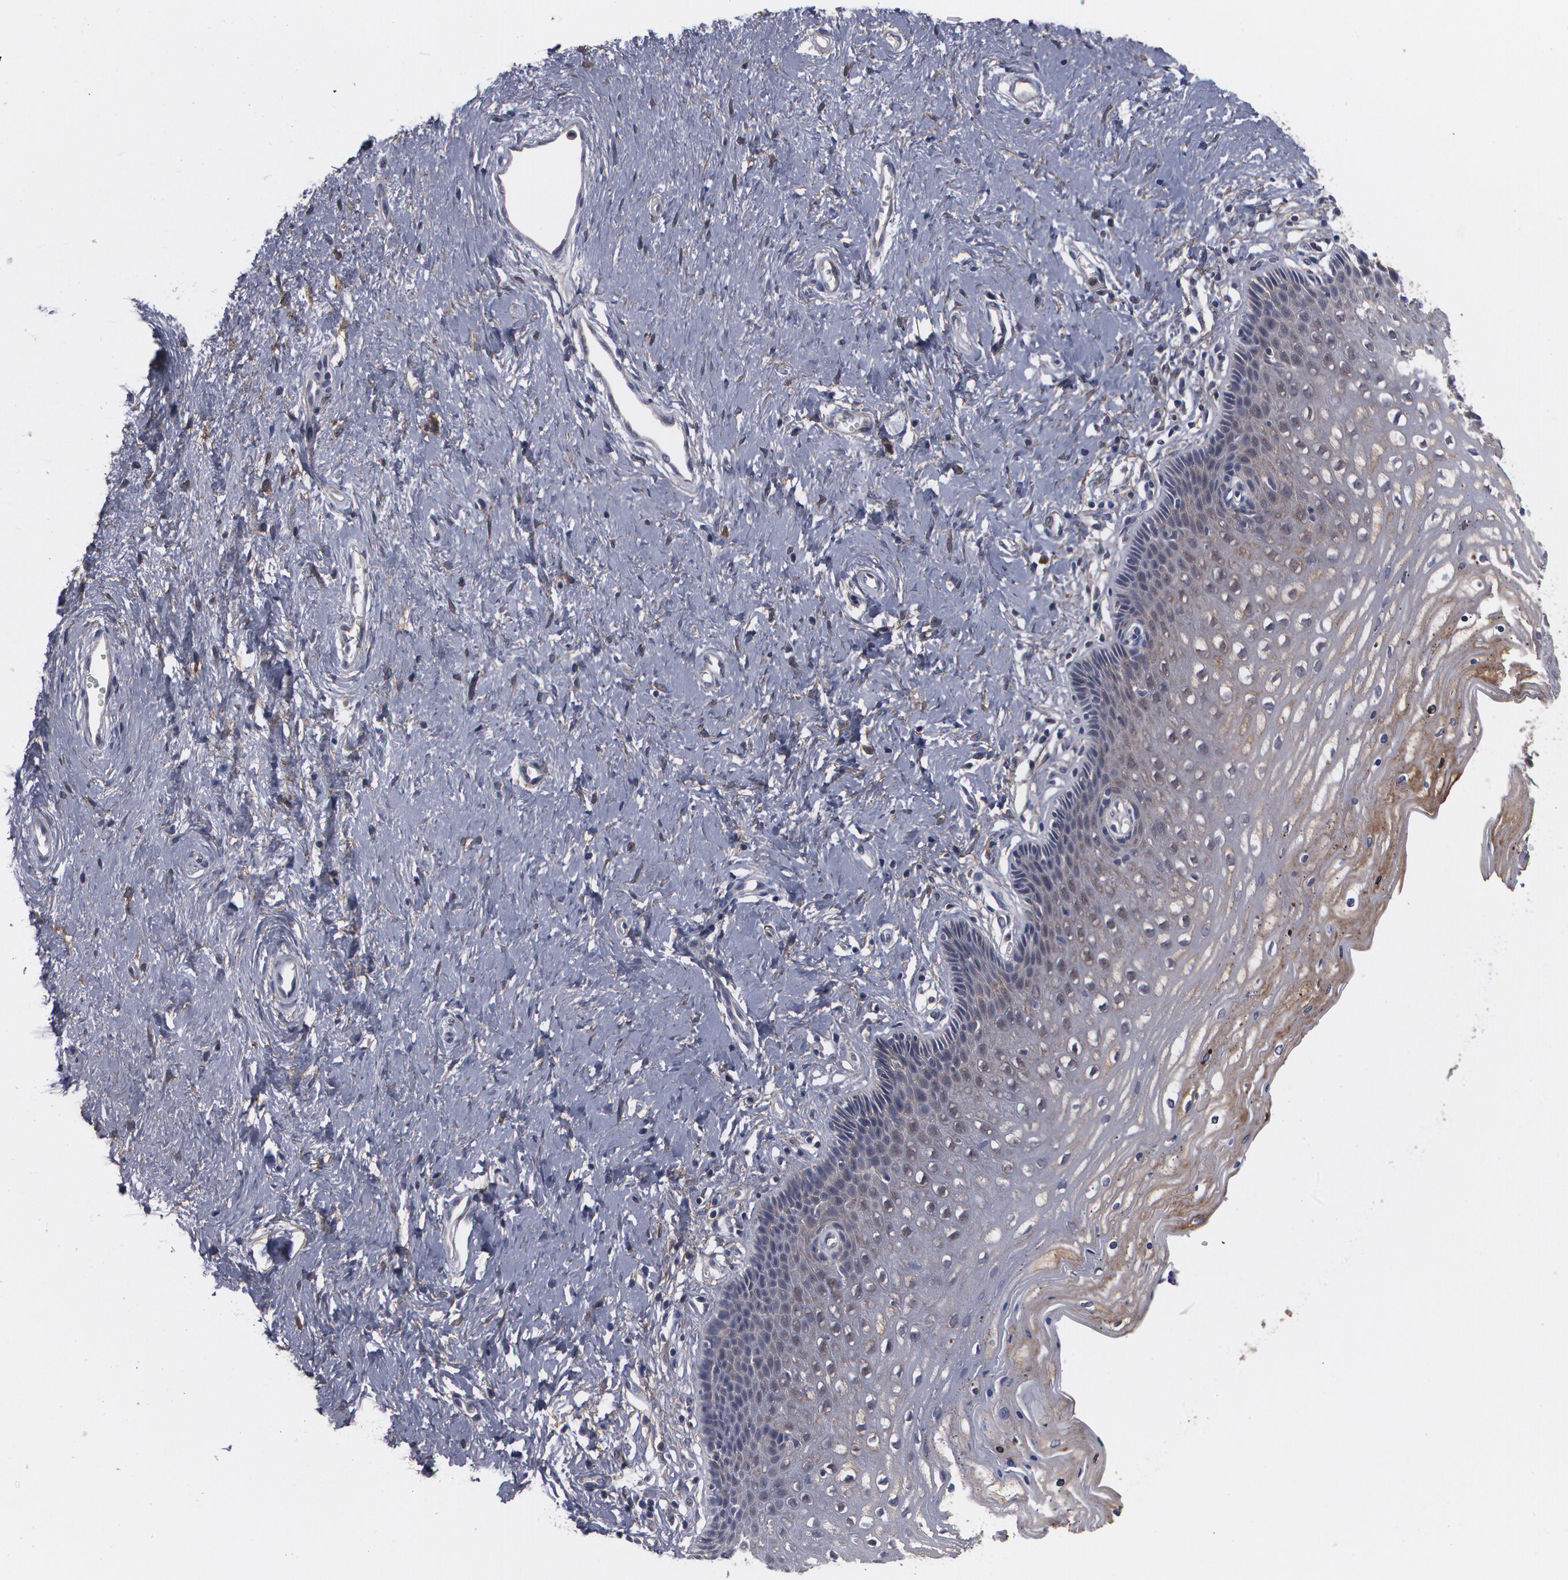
{"staining": {"intensity": "weak", "quantity": ">75%", "location": "cytoplasmic/membranous"}, "tissue": "cervix", "cell_type": "Glandular cells", "image_type": "normal", "snomed": [{"axis": "morphology", "description": "Normal tissue, NOS"}, {"axis": "topography", "description": "Cervix"}], "caption": "About >75% of glandular cells in benign human cervix display weak cytoplasmic/membranous protein staining as visualized by brown immunohistochemical staining.", "gene": "BMP6", "patient": {"sex": "female", "age": 39}}